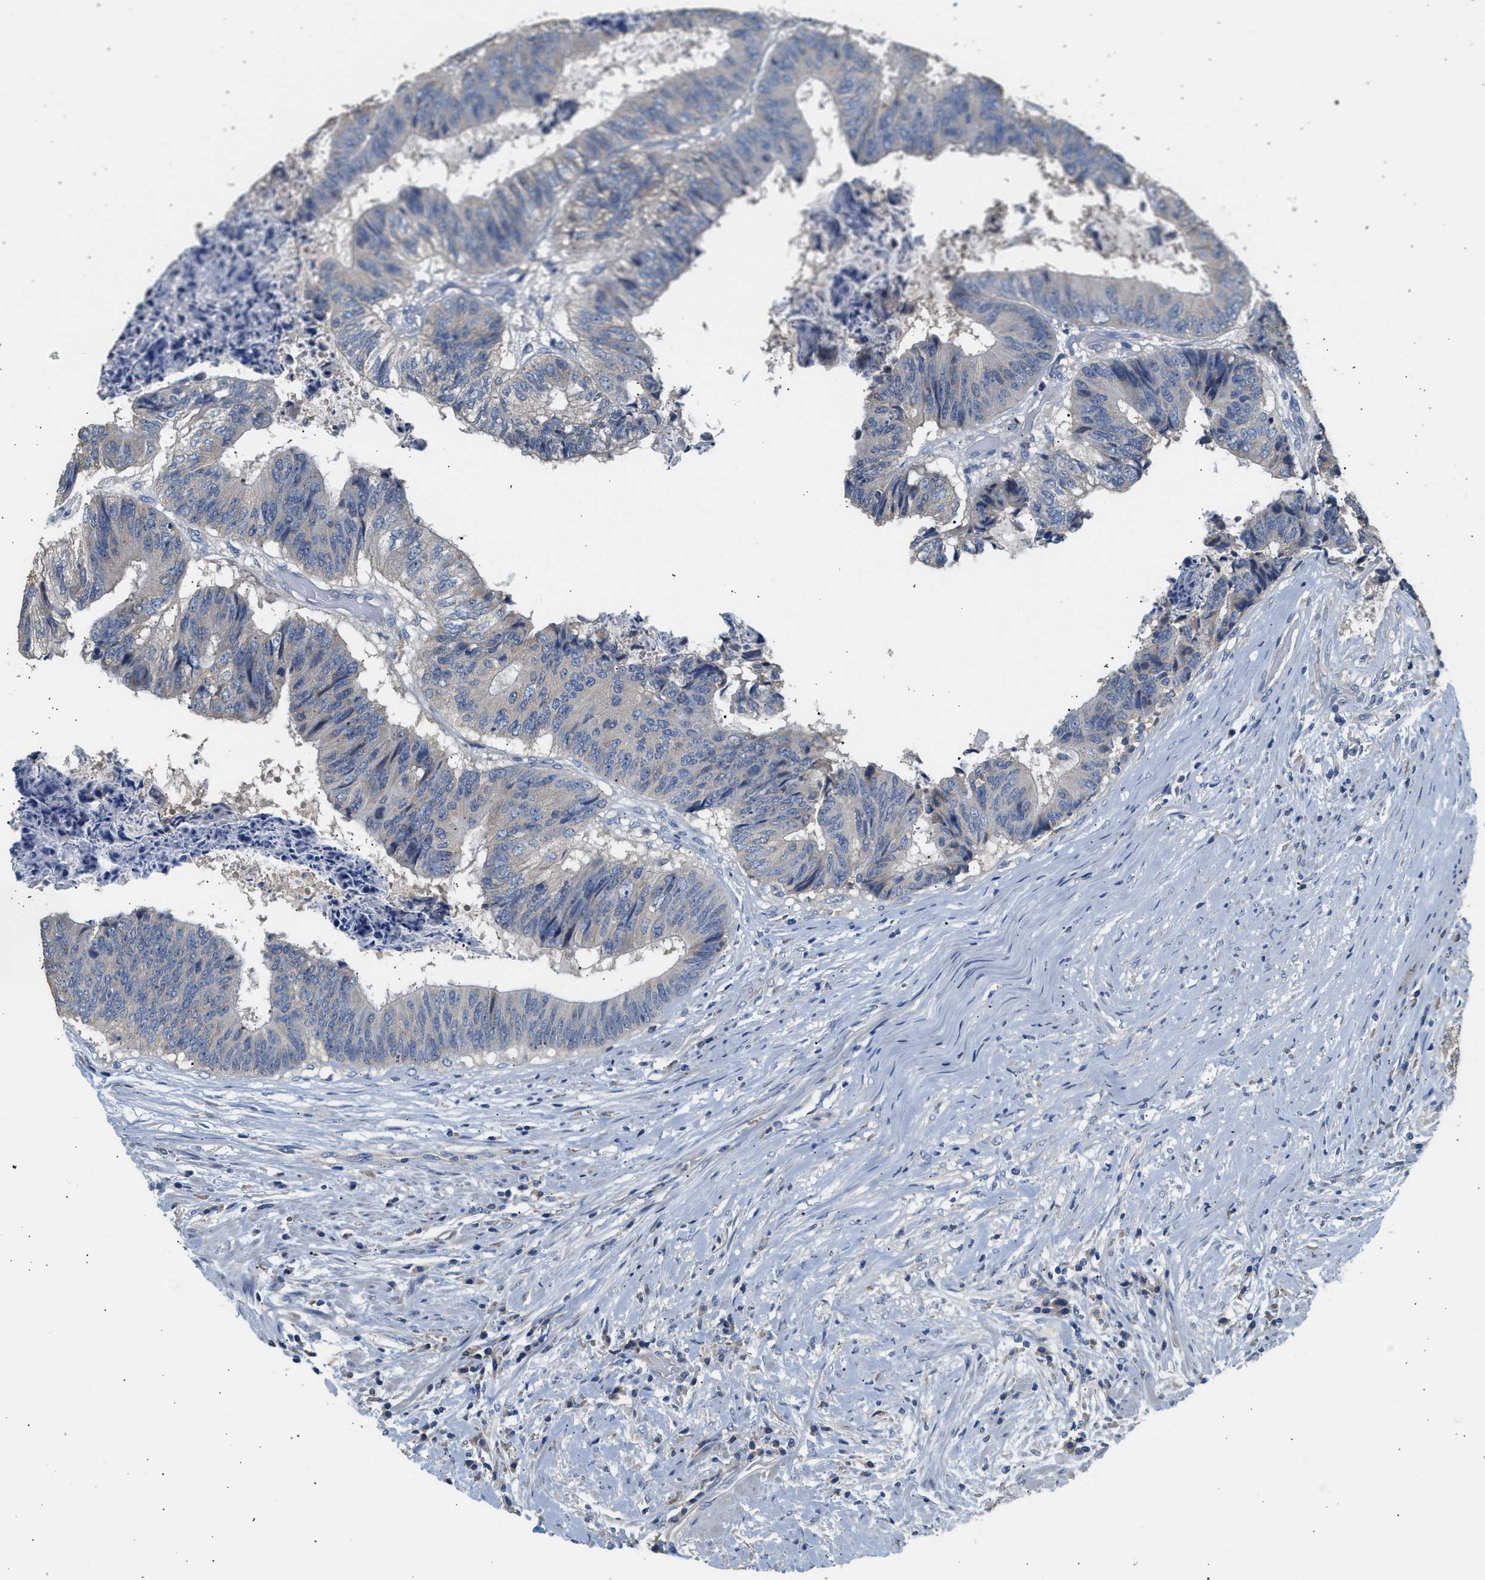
{"staining": {"intensity": "negative", "quantity": "none", "location": "none"}, "tissue": "colorectal cancer", "cell_type": "Tumor cells", "image_type": "cancer", "snomed": [{"axis": "morphology", "description": "Adenocarcinoma, NOS"}, {"axis": "topography", "description": "Rectum"}], "caption": "This is an immunohistochemistry (IHC) micrograph of human colorectal adenocarcinoma. There is no expression in tumor cells.", "gene": "WDR31", "patient": {"sex": "male", "age": 72}}